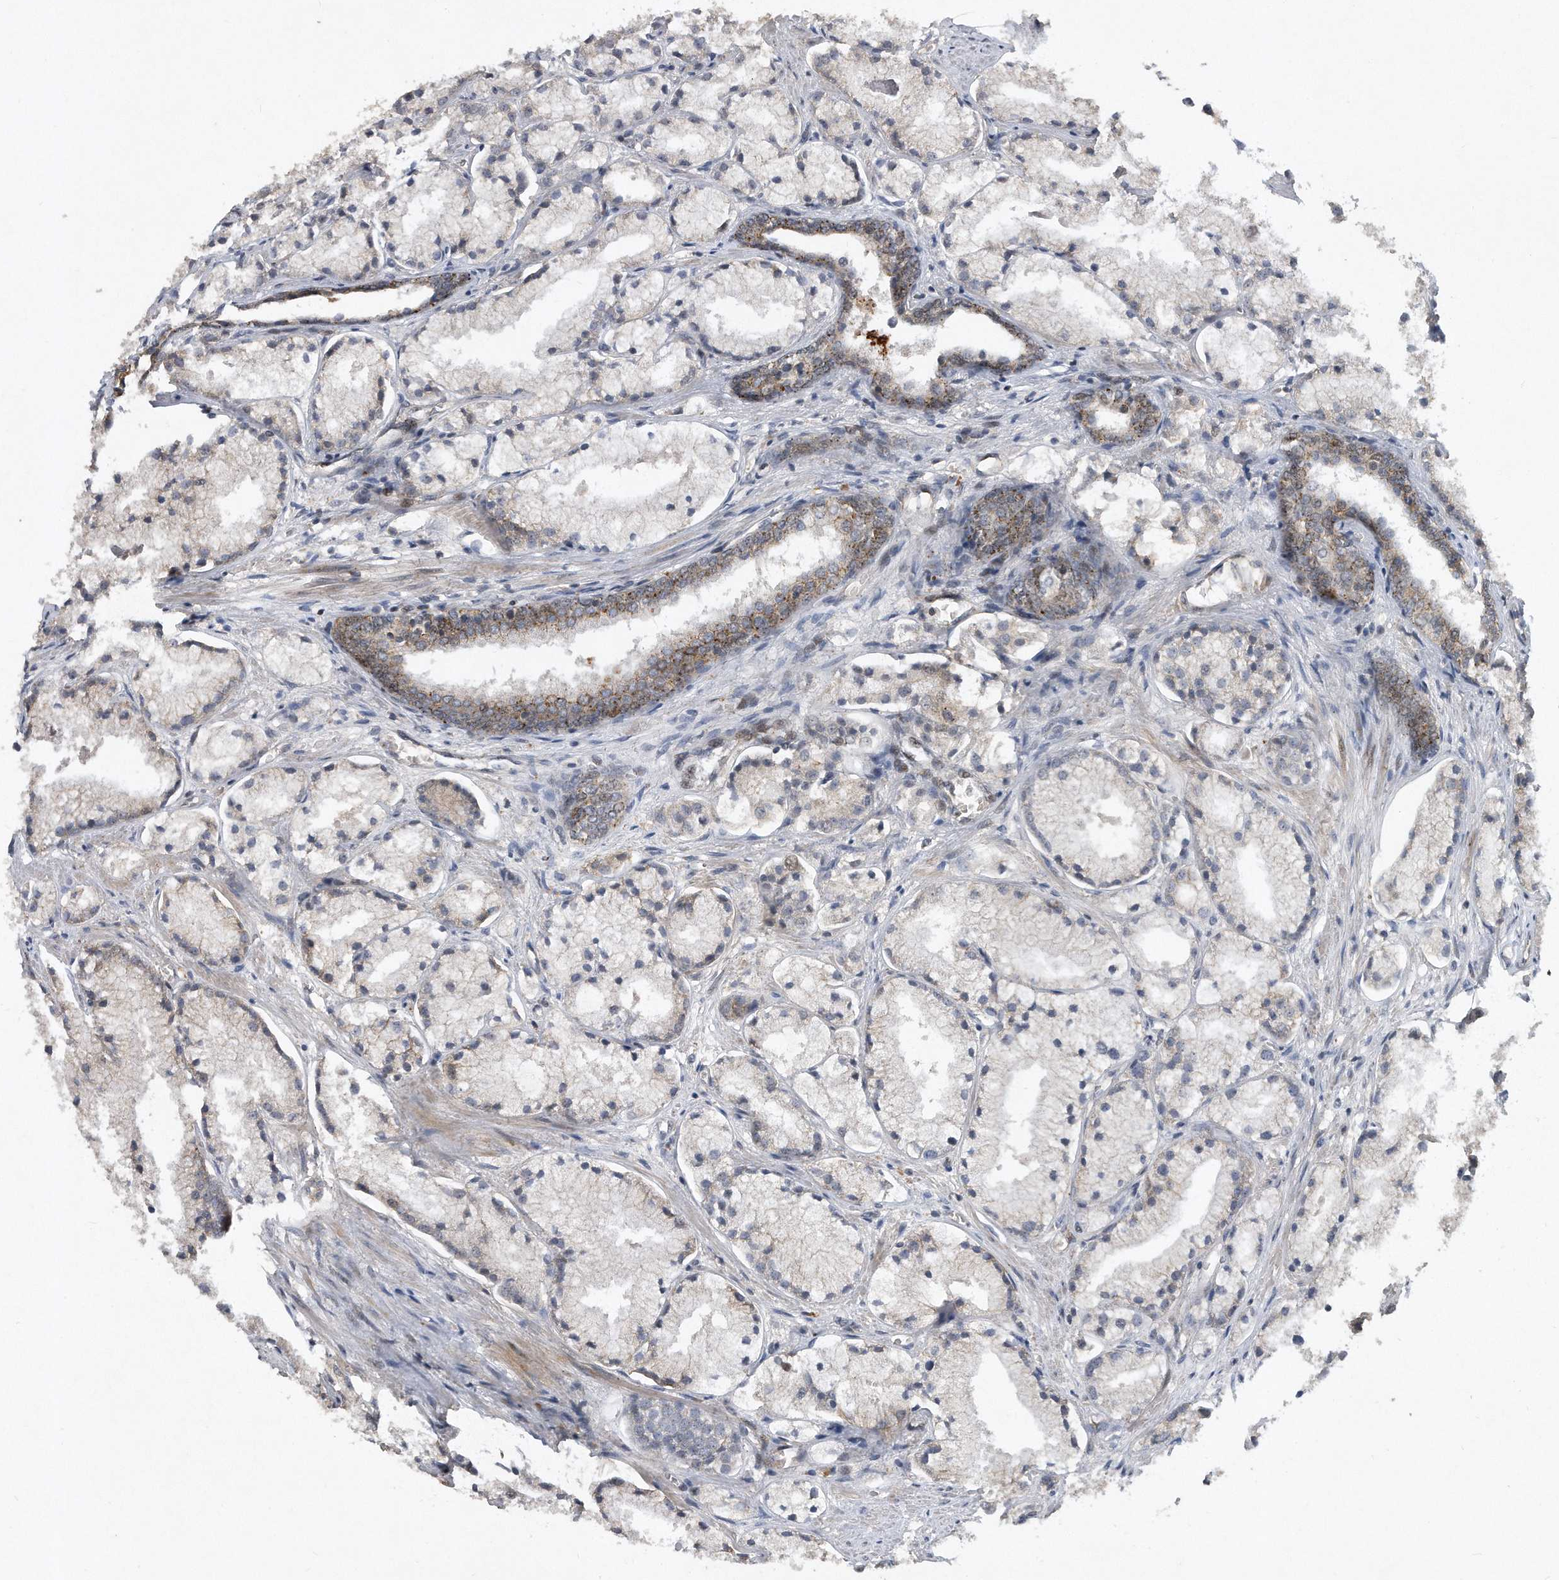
{"staining": {"intensity": "moderate", "quantity": "<25%", "location": "nuclear"}, "tissue": "prostate cancer", "cell_type": "Tumor cells", "image_type": "cancer", "snomed": [{"axis": "morphology", "description": "Adenocarcinoma, High grade"}, {"axis": "topography", "description": "Prostate"}], "caption": "DAB (3,3'-diaminobenzidine) immunohistochemical staining of prostate cancer shows moderate nuclear protein positivity in about <25% of tumor cells.", "gene": "PGBD2", "patient": {"sex": "male", "age": 50}}